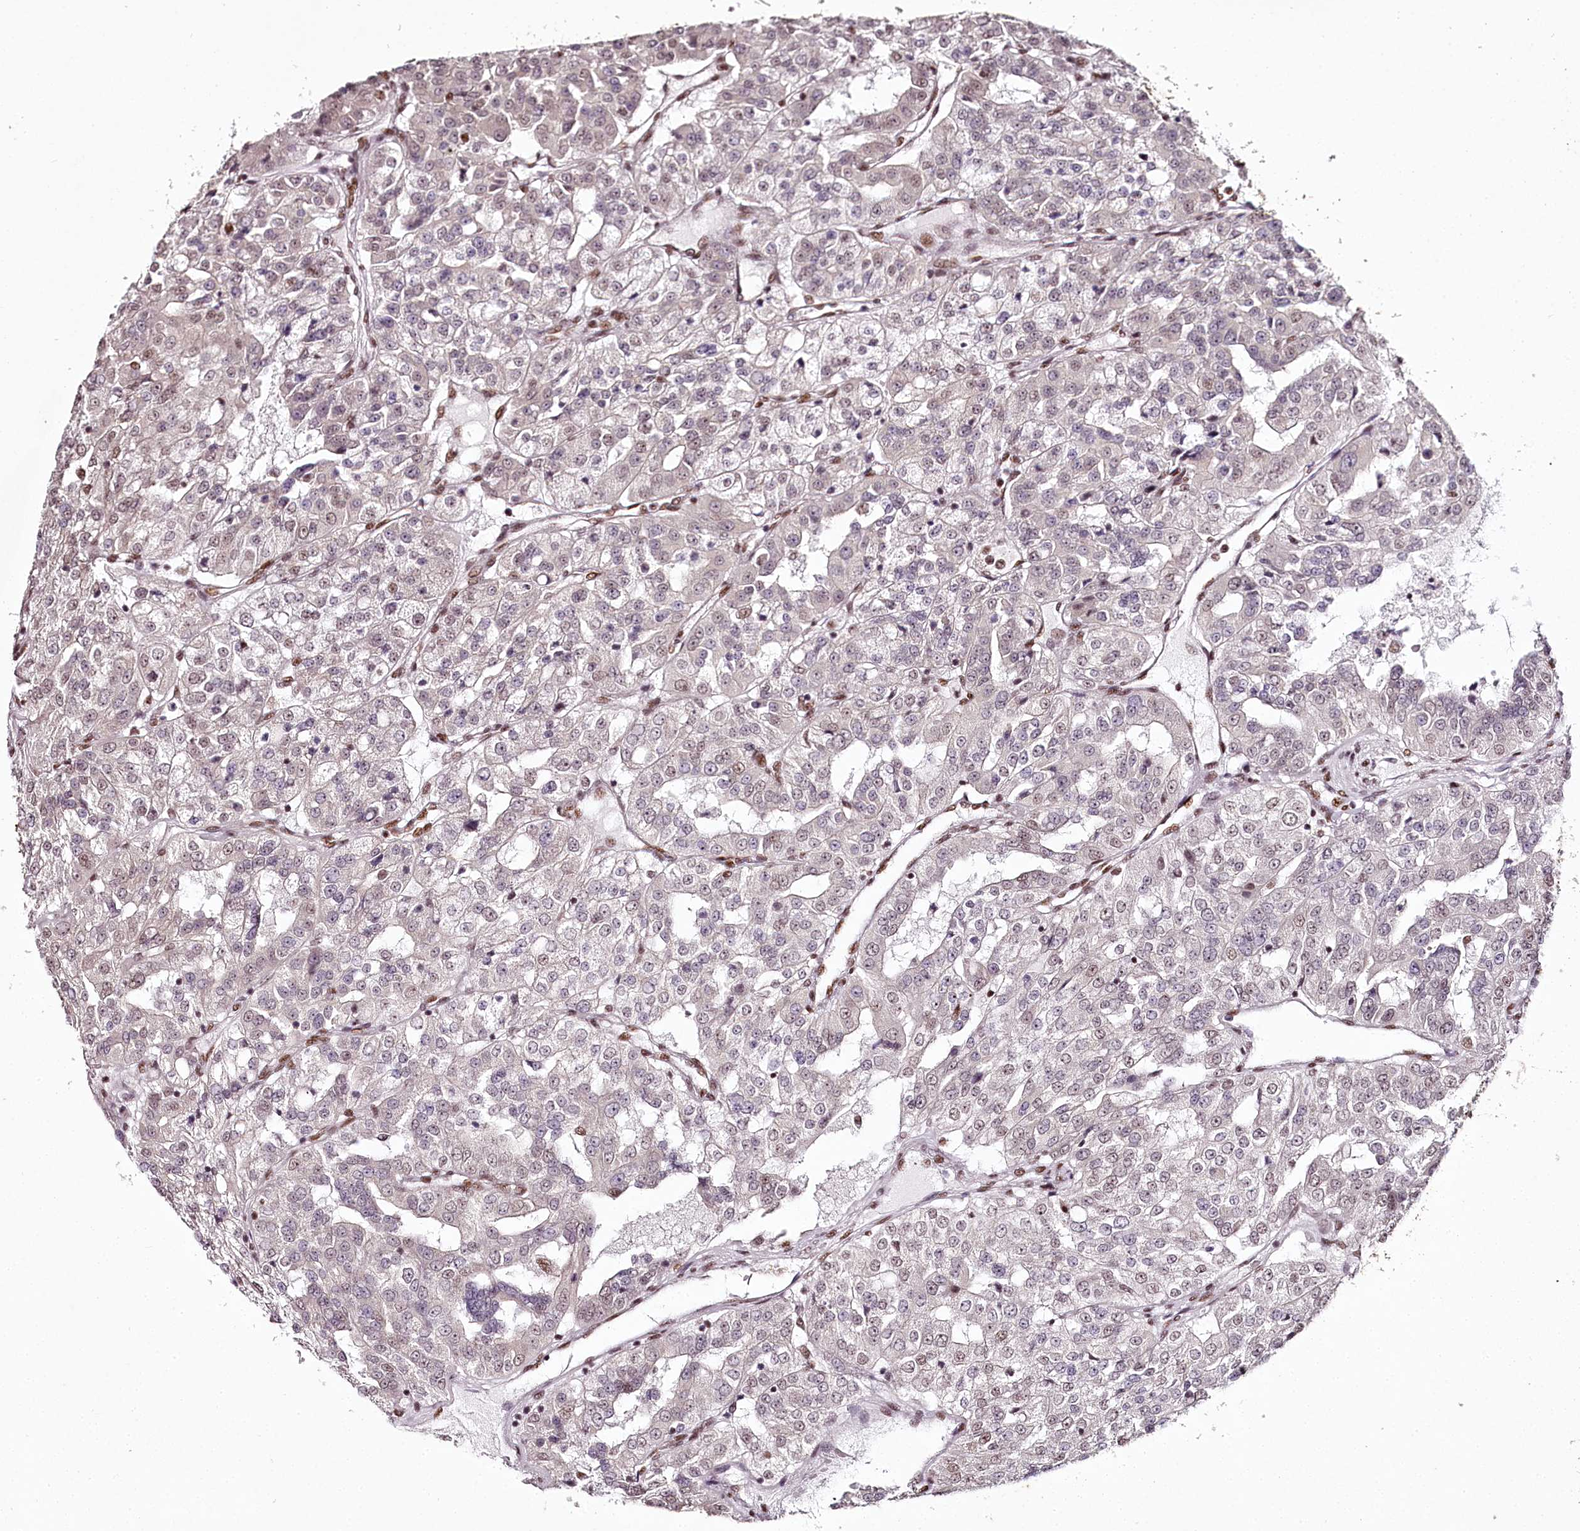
{"staining": {"intensity": "weak", "quantity": "25%-75%", "location": "nuclear"}, "tissue": "renal cancer", "cell_type": "Tumor cells", "image_type": "cancer", "snomed": [{"axis": "morphology", "description": "Adenocarcinoma, NOS"}, {"axis": "topography", "description": "Kidney"}], "caption": "The micrograph reveals immunohistochemical staining of renal adenocarcinoma. There is weak nuclear positivity is seen in approximately 25%-75% of tumor cells. (Brightfield microscopy of DAB IHC at high magnification).", "gene": "PSPC1", "patient": {"sex": "female", "age": 63}}